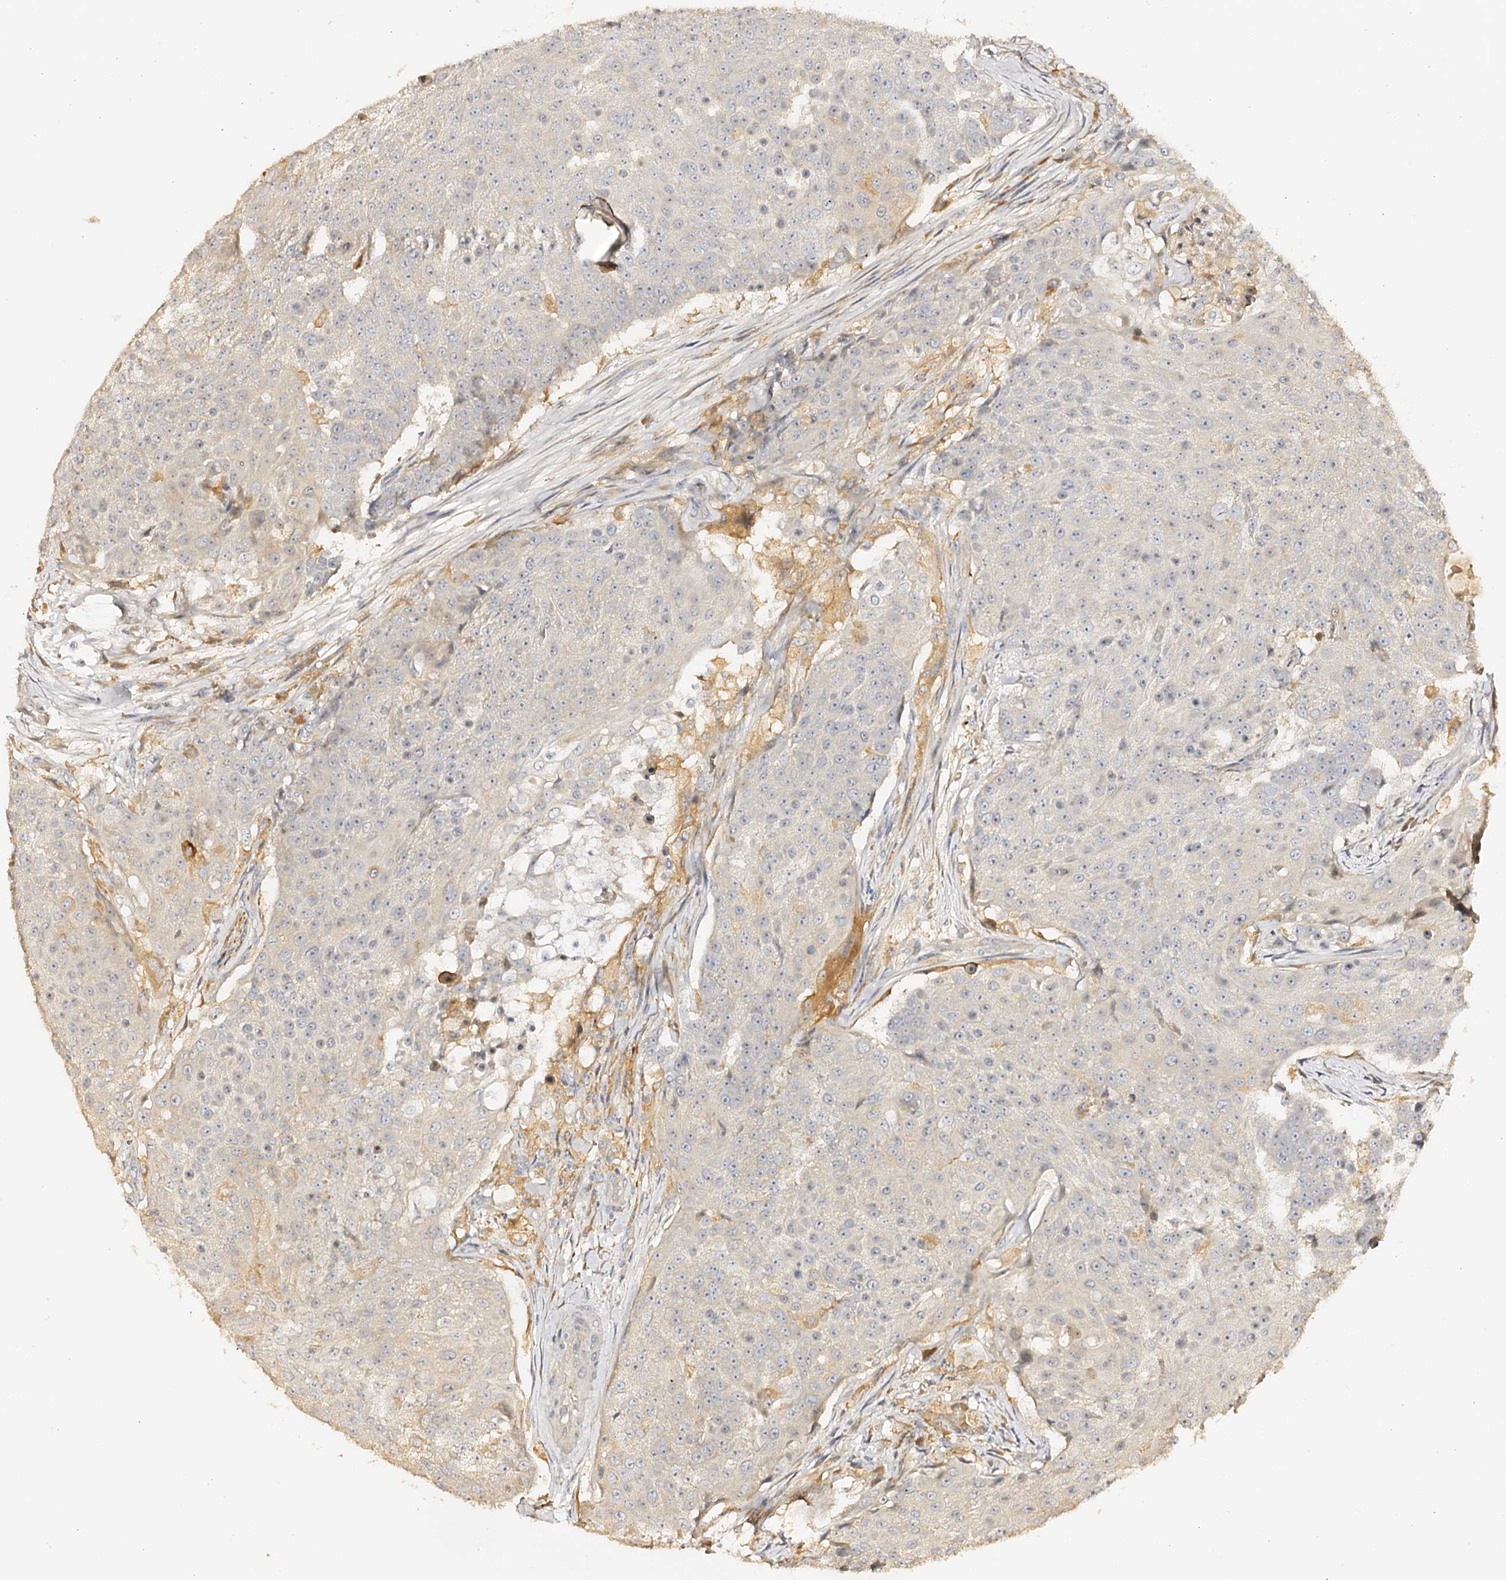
{"staining": {"intensity": "negative", "quantity": "none", "location": "none"}, "tissue": "urothelial cancer", "cell_type": "Tumor cells", "image_type": "cancer", "snomed": [{"axis": "morphology", "description": "Urothelial carcinoma, High grade"}, {"axis": "topography", "description": "Urinary bladder"}], "caption": "DAB (3,3'-diaminobenzidine) immunohistochemical staining of human urothelial carcinoma (high-grade) exhibits no significant positivity in tumor cells.", "gene": "DMXL2", "patient": {"sex": "female", "age": 63}}